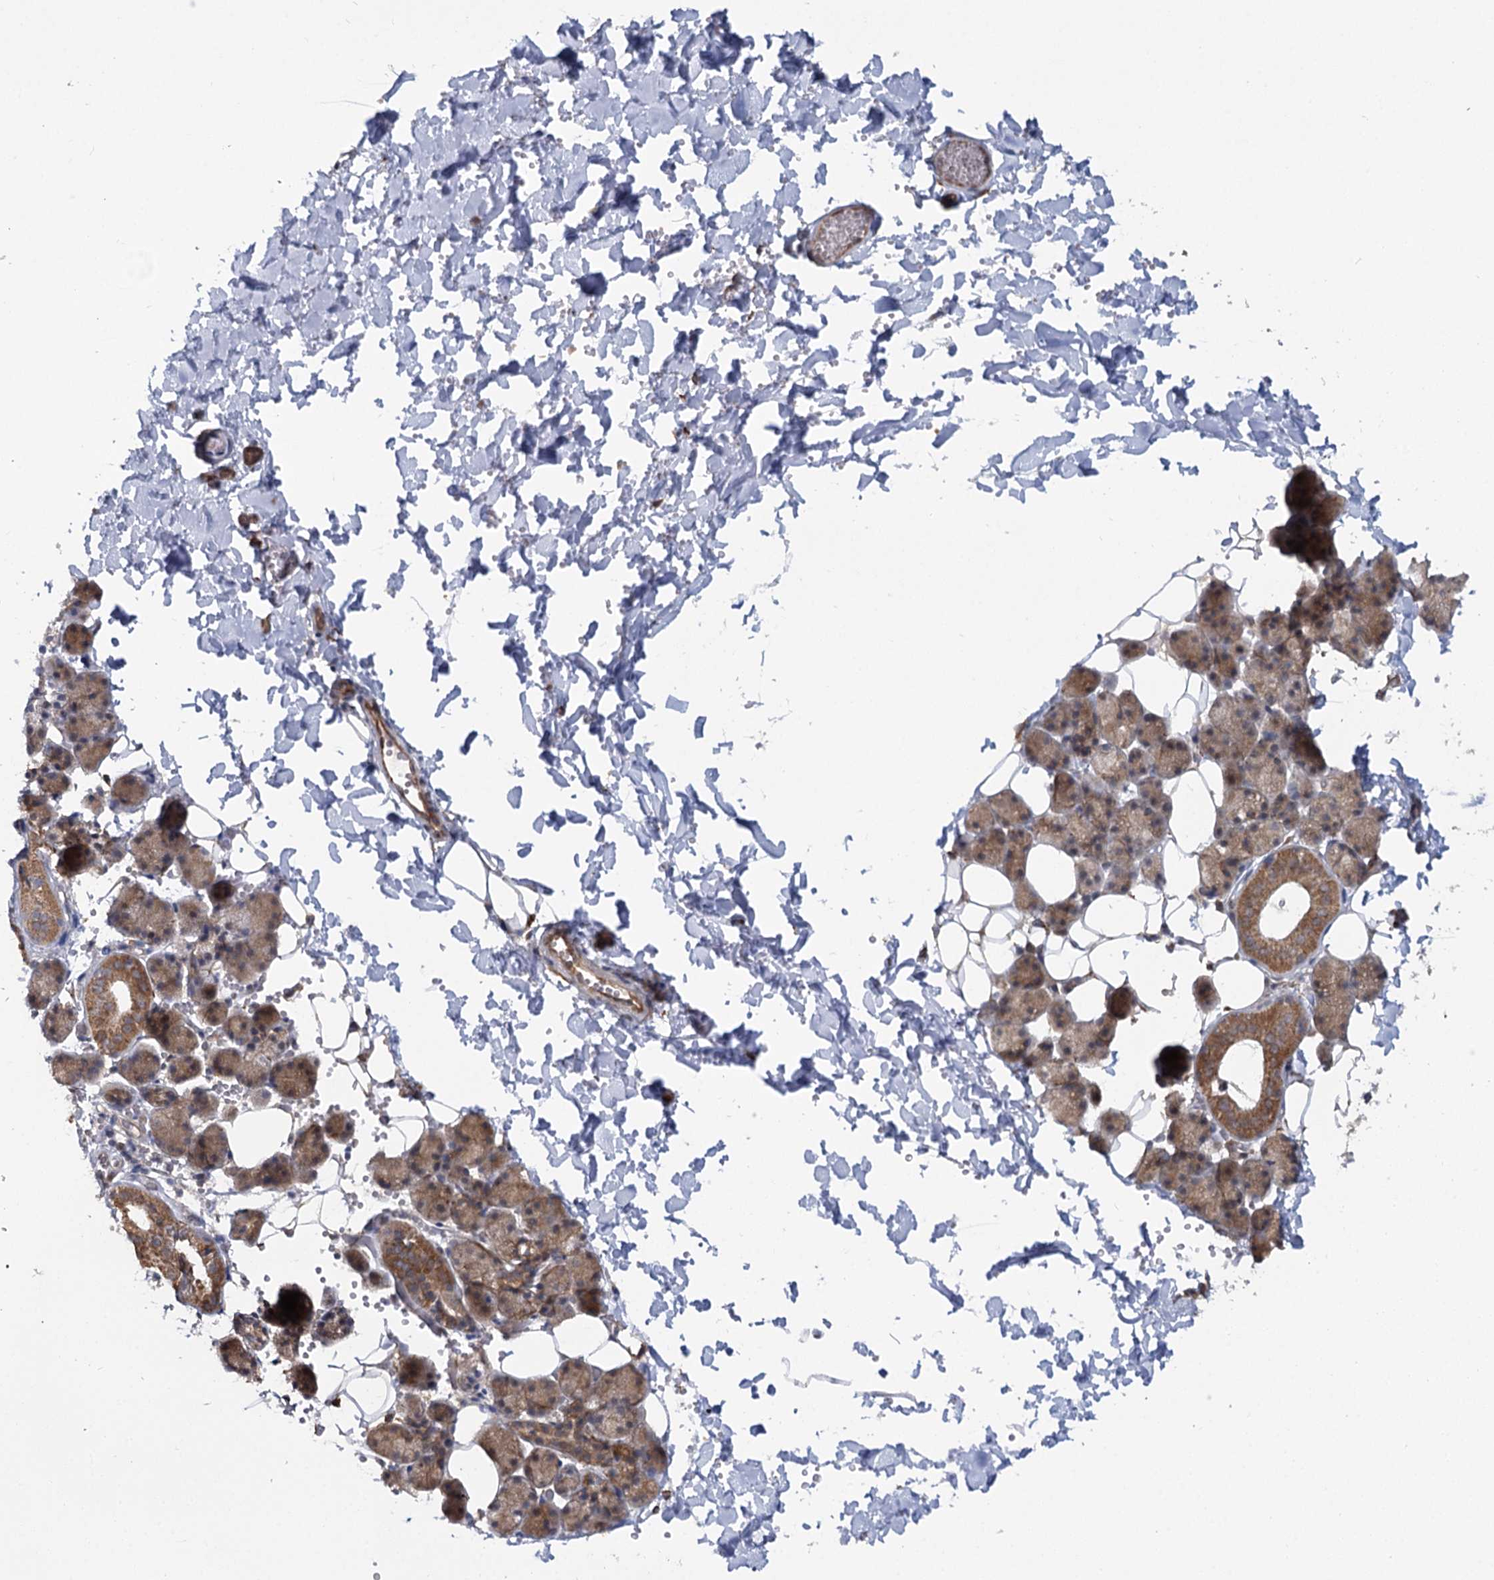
{"staining": {"intensity": "moderate", "quantity": ">75%", "location": "cytoplasmic/membranous"}, "tissue": "salivary gland", "cell_type": "Glandular cells", "image_type": "normal", "snomed": [{"axis": "morphology", "description": "Normal tissue, NOS"}, {"axis": "topography", "description": "Salivary gland"}], "caption": "Immunohistochemistry (IHC) (DAB (3,3'-diaminobenzidine)) staining of normal salivary gland demonstrates moderate cytoplasmic/membranous protein expression in about >75% of glandular cells.", "gene": "TBC1D9B", "patient": {"sex": "female", "age": 33}}